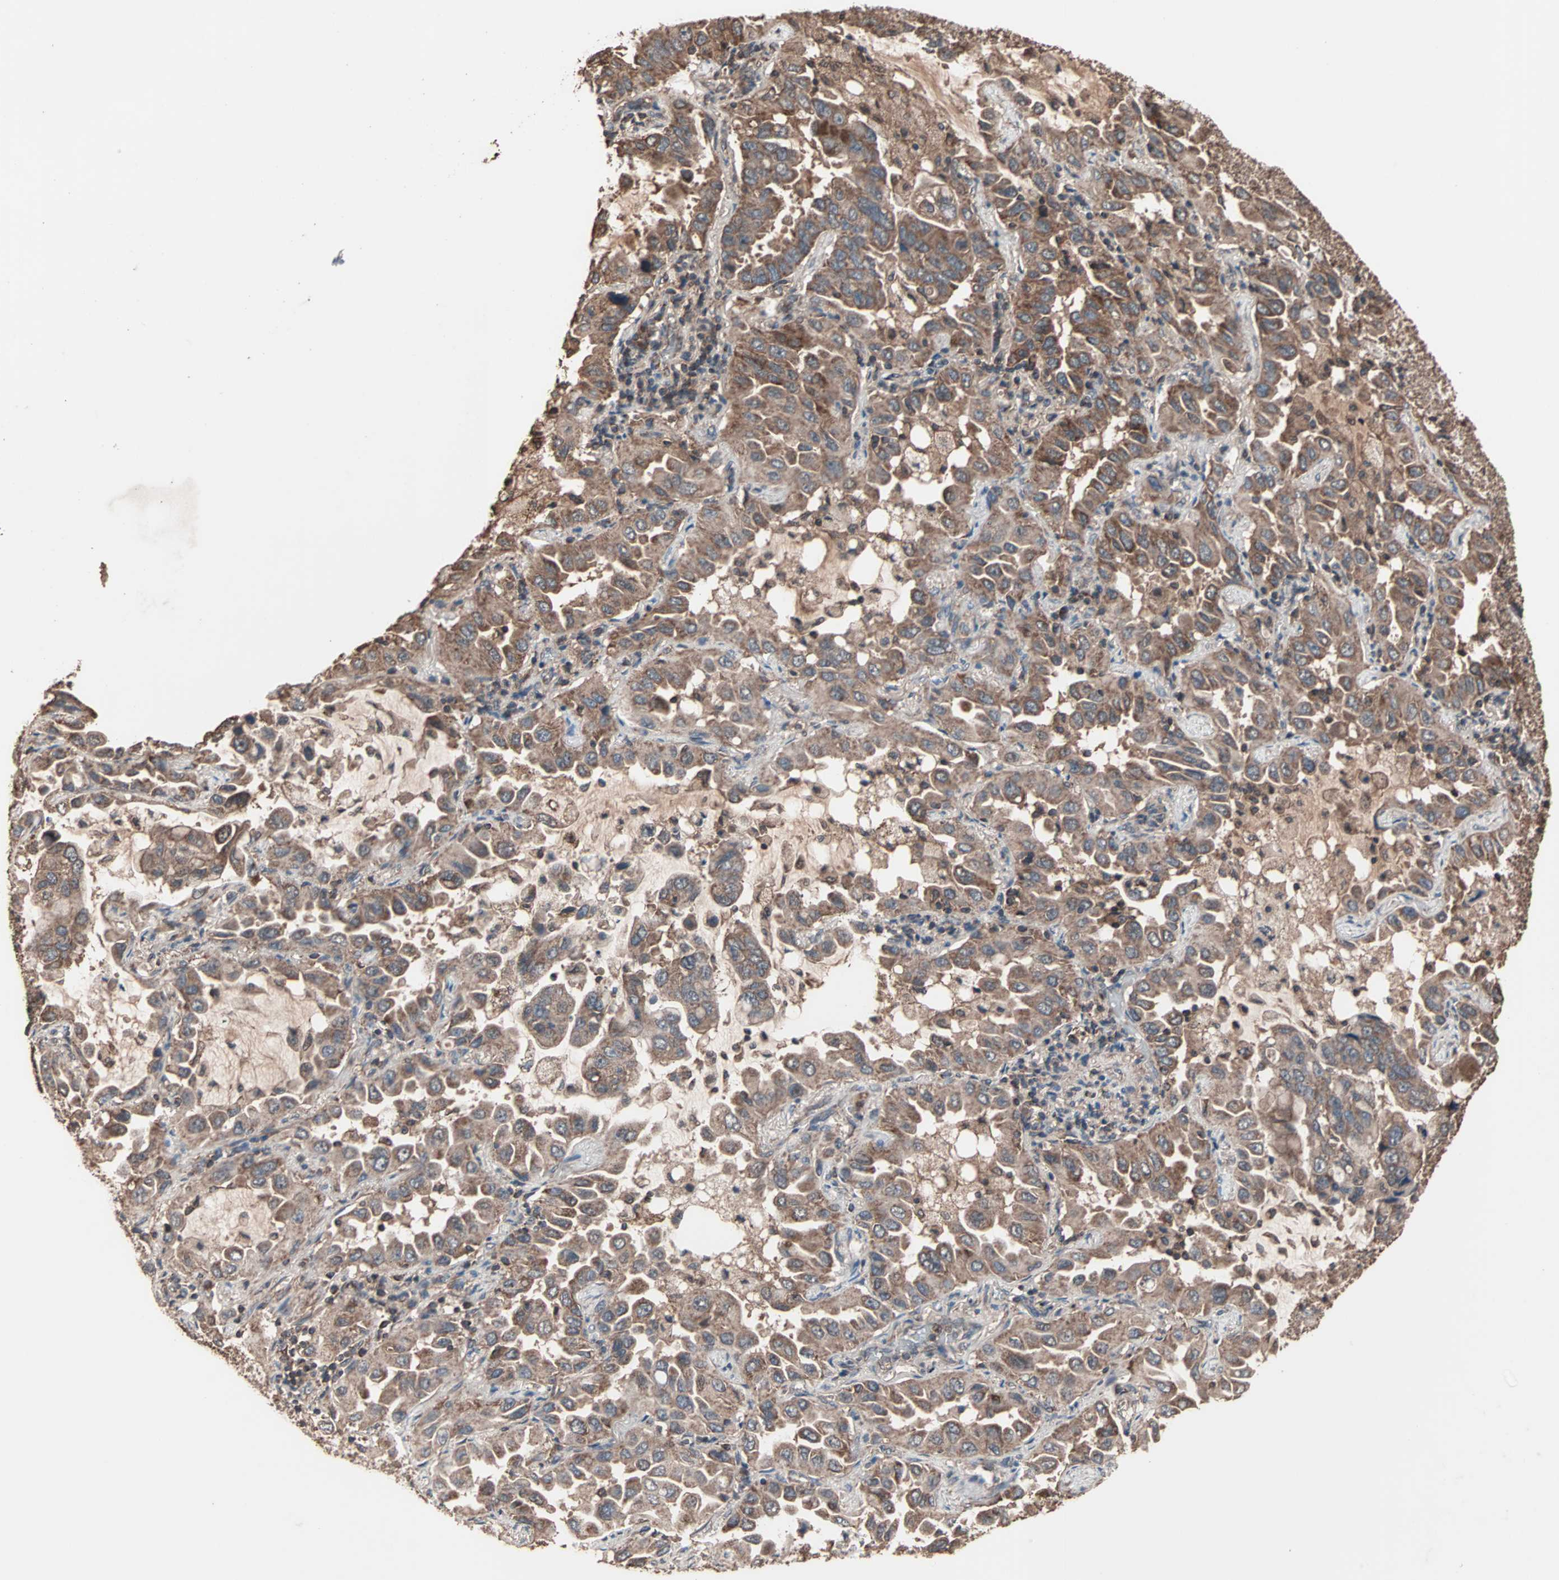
{"staining": {"intensity": "moderate", "quantity": ">75%", "location": "cytoplasmic/membranous"}, "tissue": "lung cancer", "cell_type": "Tumor cells", "image_type": "cancer", "snomed": [{"axis": "morphology", "description": "Adenocarcinoma, NOS"}, {"axis": "topography", "description": "Lung"}], "caption": "Lung adenocarcinoma stained with a protein marker exhibits moderate staining in tumor cells.", "gene": "MRPL2", "patient": {"sex": "male", "age": 64}}